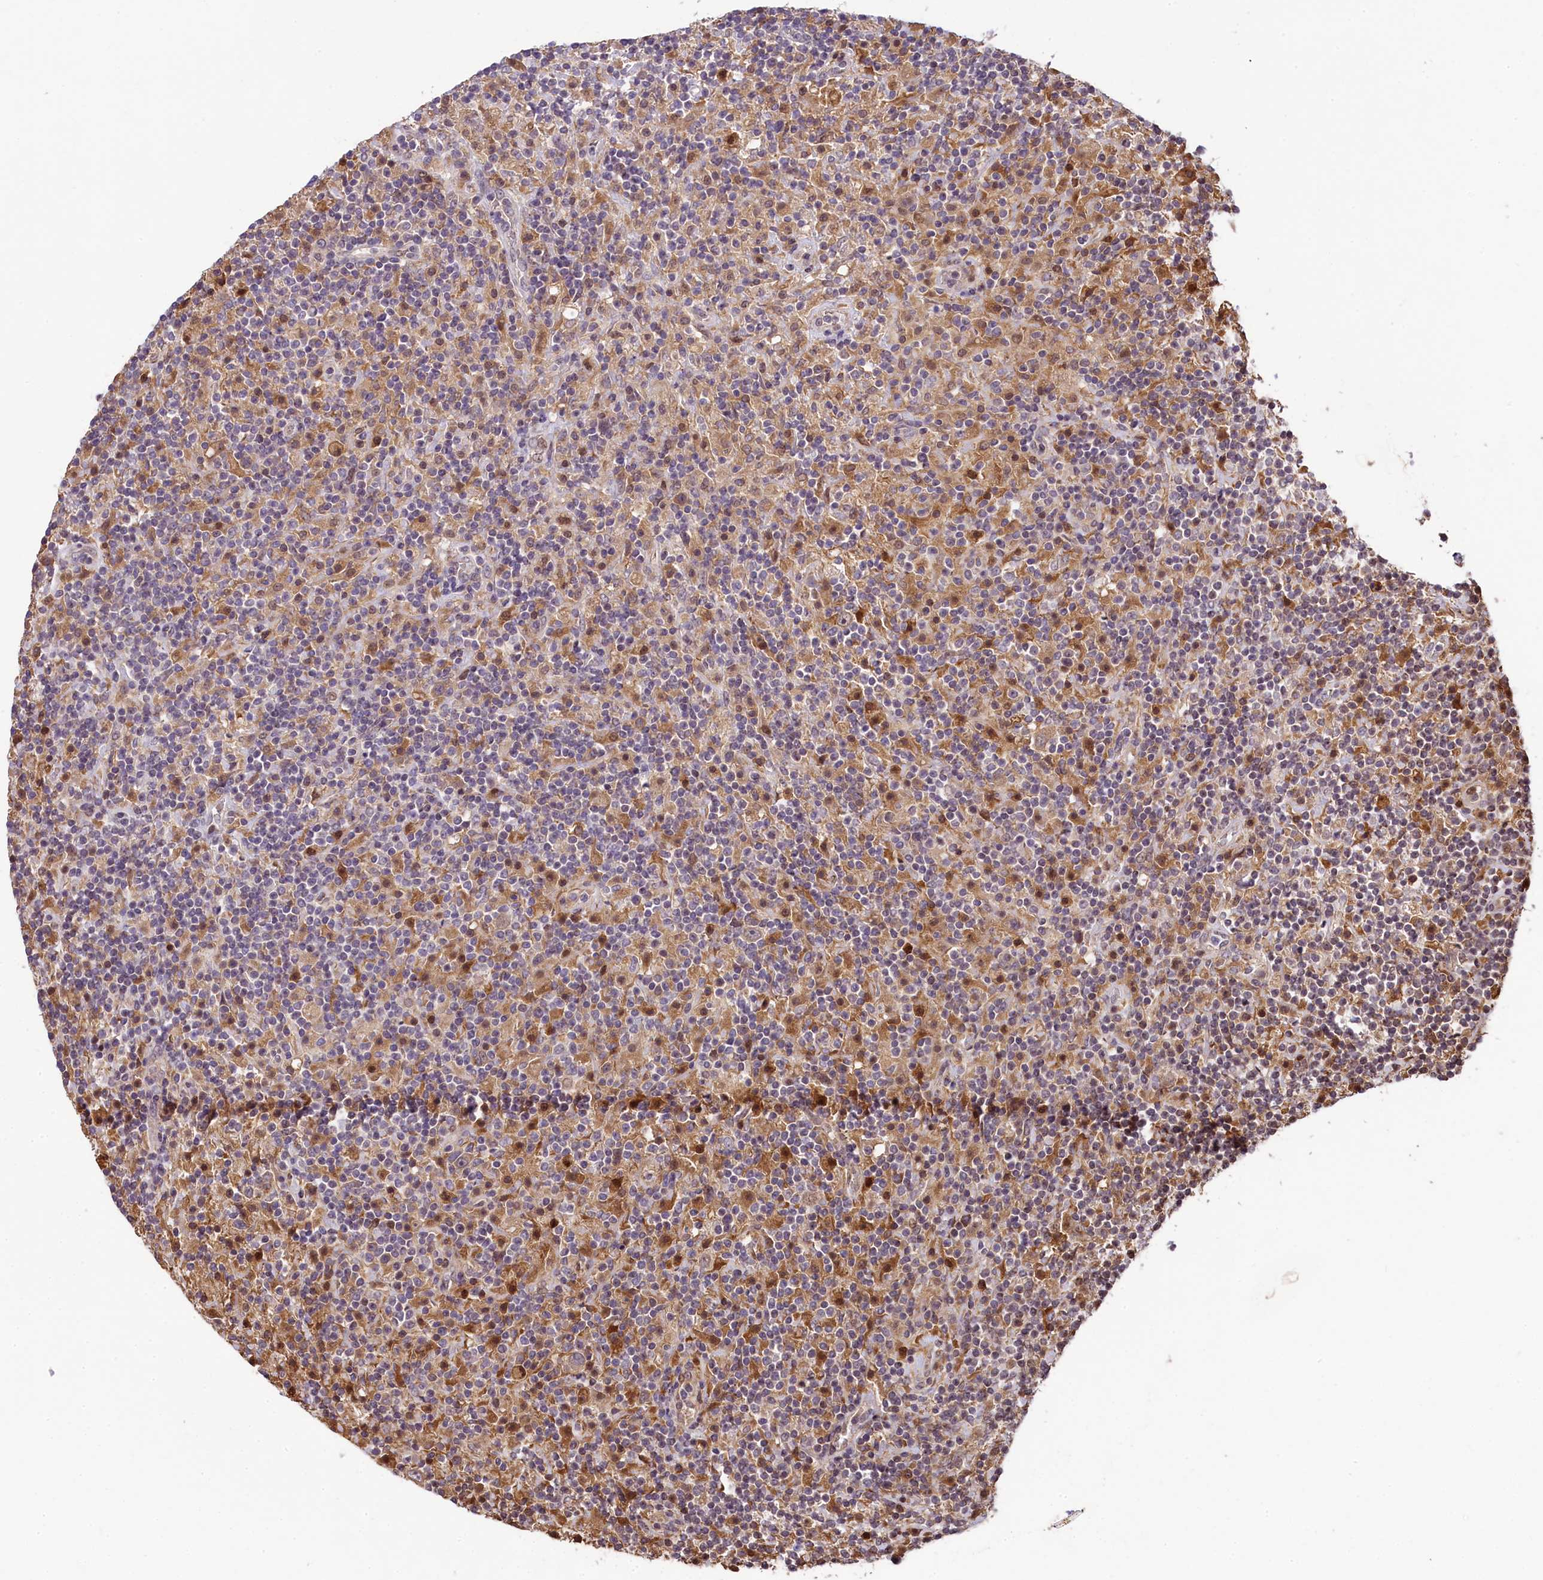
{"staining": {"intensity": "negative", "quantity": "none", "location": "none"}, "tissue": "lymphoma", "cell_type": "Tumor cells", "image_type": "cancer", "snomed": [{"axis": "morphology", "description": "Hodgkin's disease, NOS"}, {"axis": "topography", "description": "Lymph node"}], "caption": "Immunohistochemical staining of lymphoma reveals no significant positivity in tumor cells.", "gene": "RBBP8", "patient": {"sex": "male", "age": 70}}